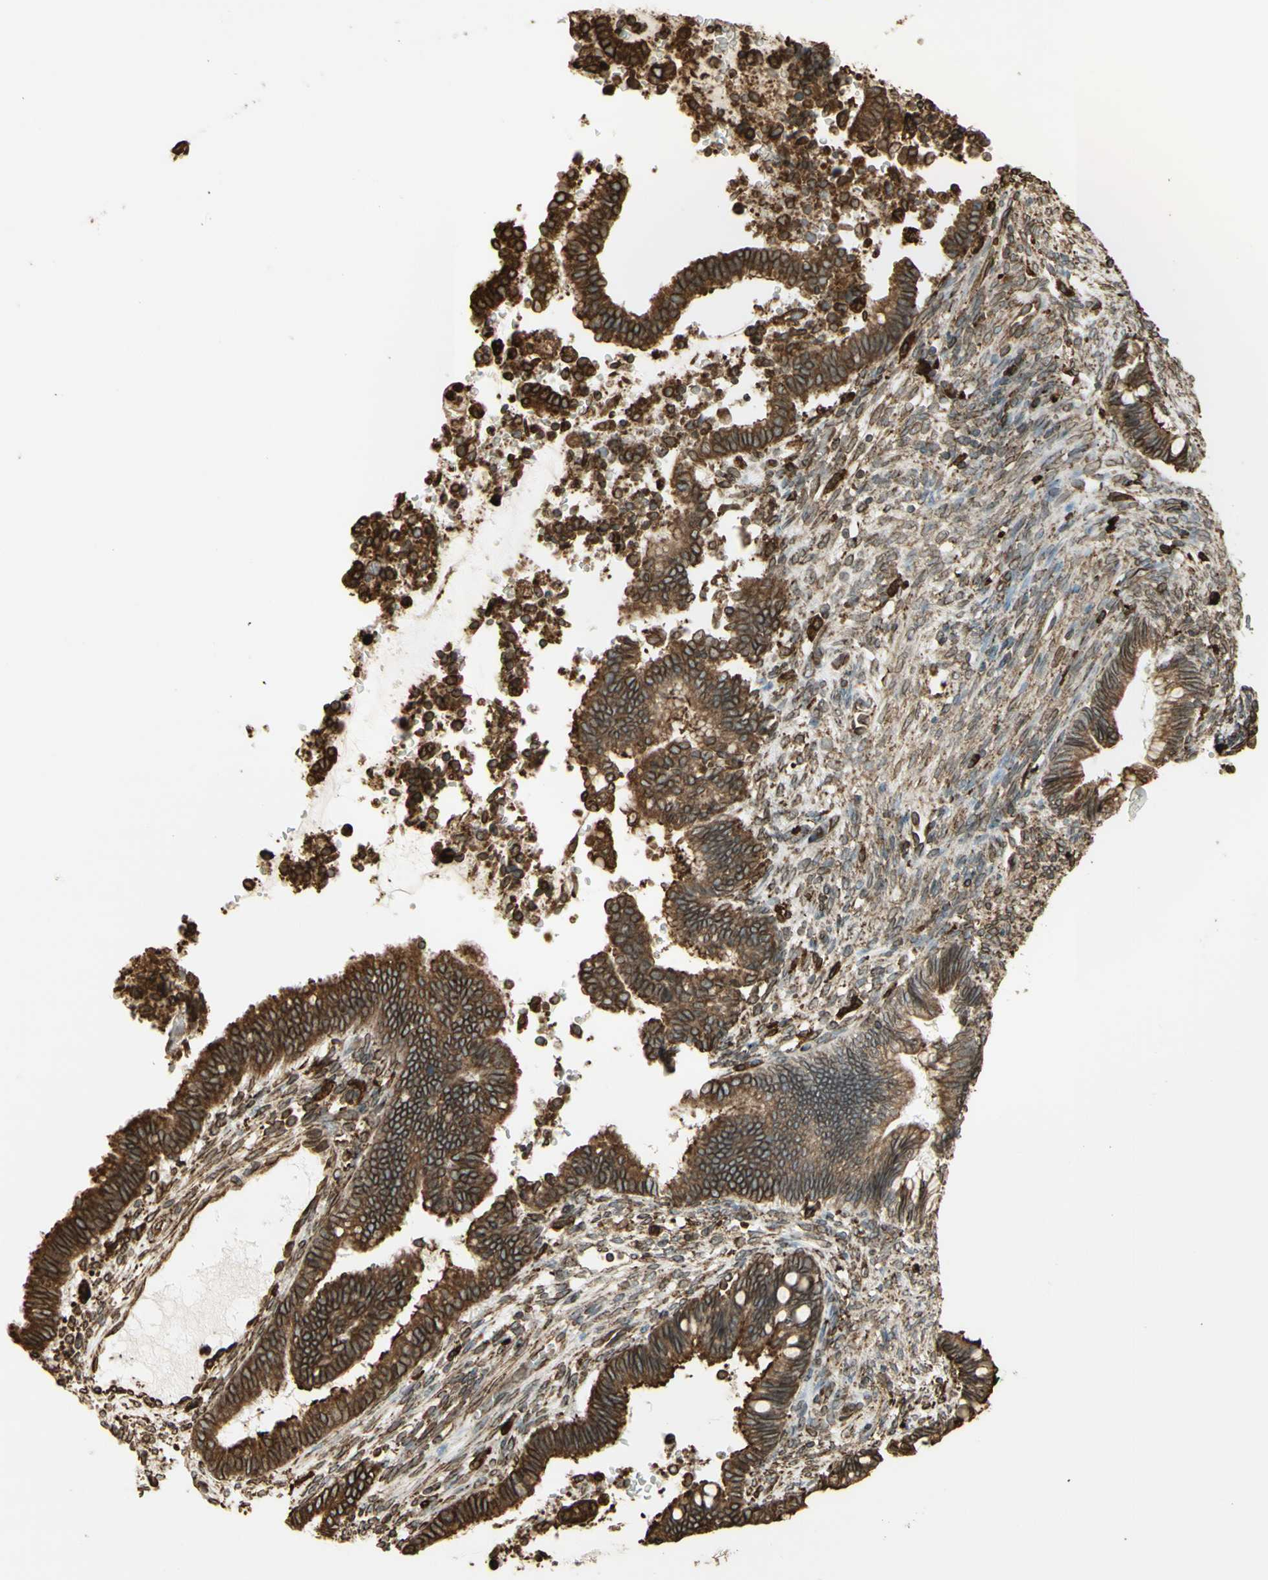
{"staining": {"intensity": "moderate", "quantity": ">75%", "location": "cytoplasmic/membranous"}, "tissue": "cervical cancer", "cell_type": "Tumor cells", "image_type": "cancer", "snomed": [{"axis": "morphology", "description": "Adenocarcinoma, NOS"}, {"axis": "topography", "description": "Cervix"}], "caption": "Immunohistochemistry (IHC) photomicrograph of neoplastic tissue: human cervical cancer stained using immunohistochemistry (IHC) reveals medium levels of moderate protein expression localized specifically in the cytoplasmic/membranous of tumor cells, appearing as a cytoplasmic/membranous brown color.", "gene": "CANX", "patient": {"sex": "female", "age": 44}}